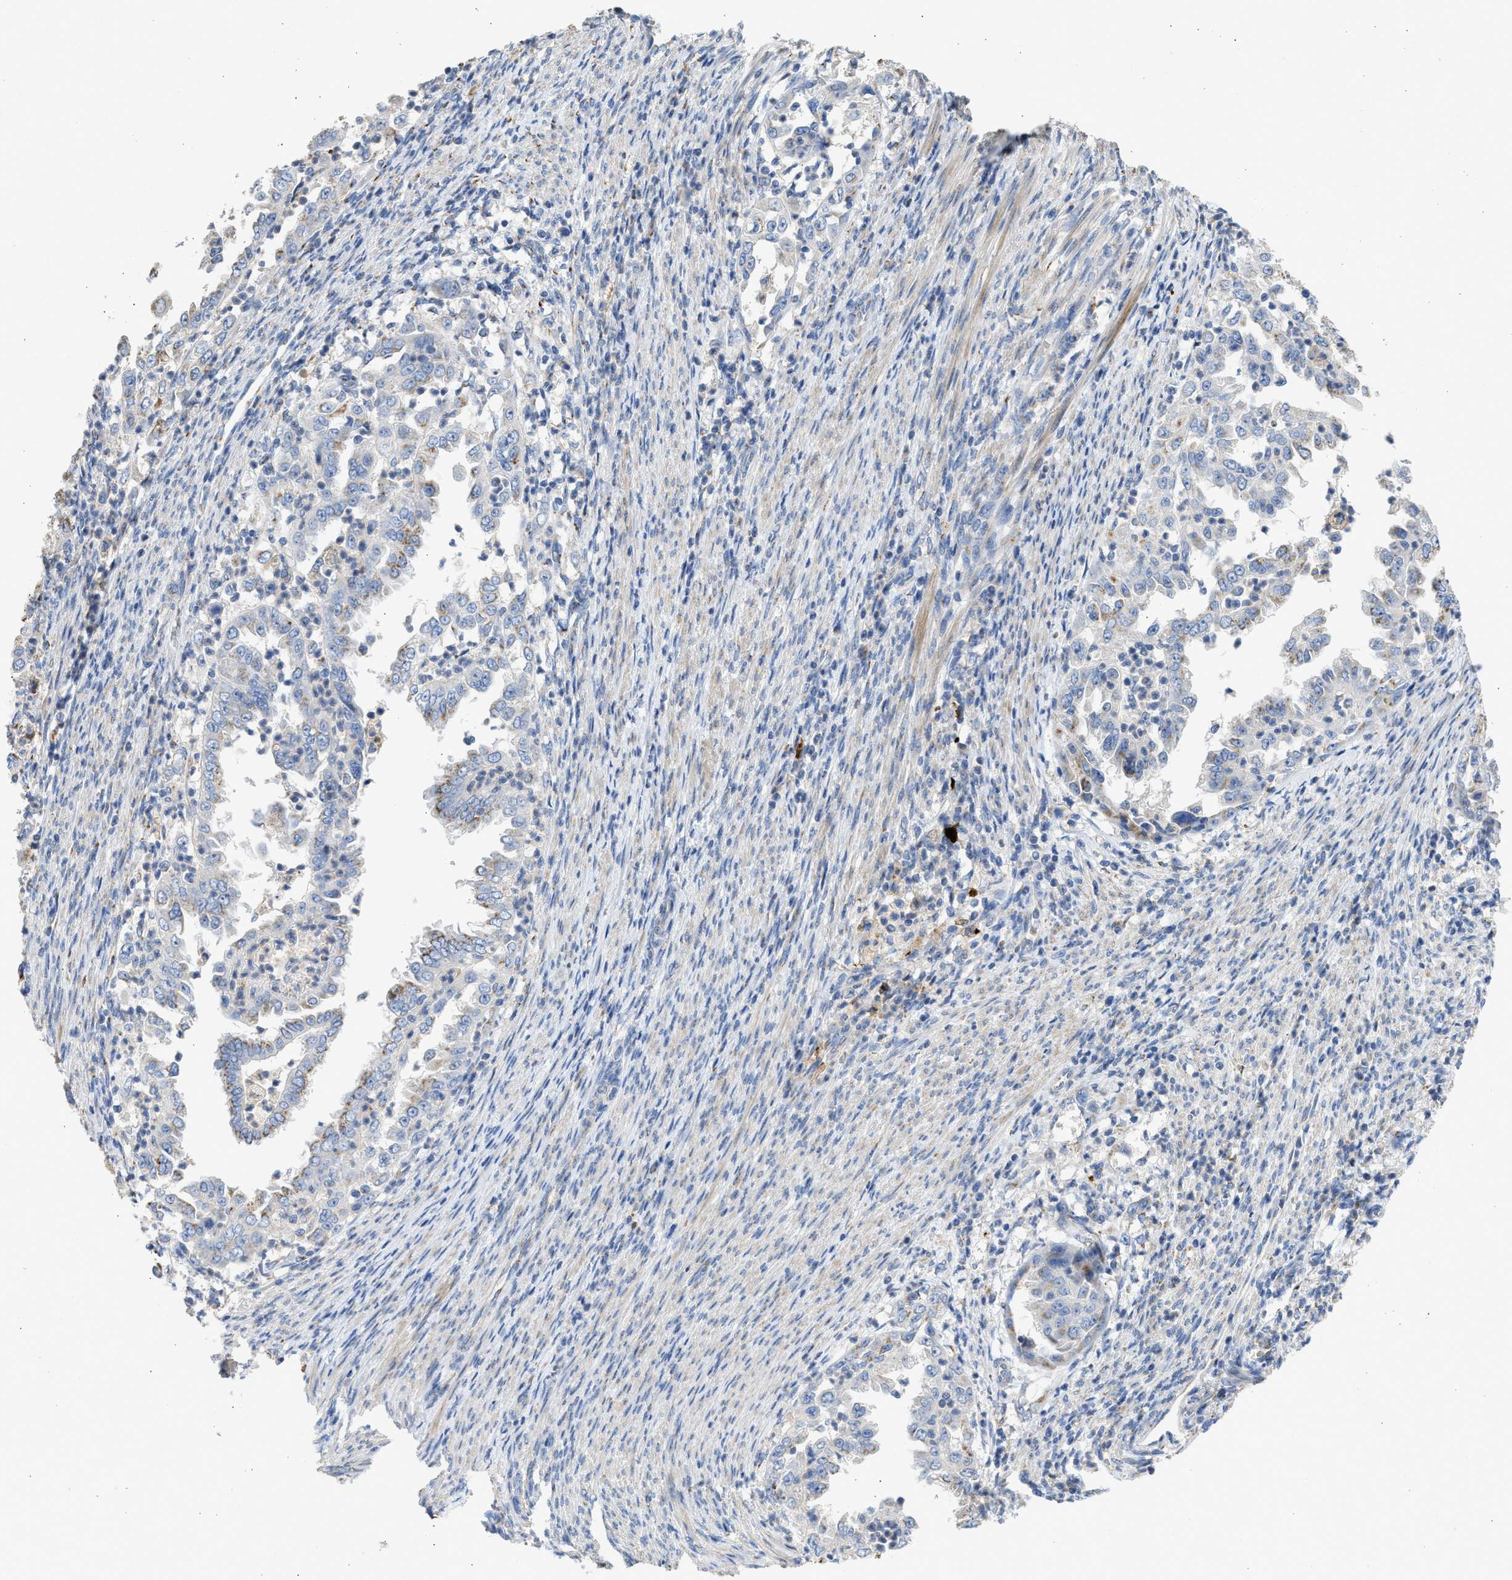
{"staining": {"intensity": "moderate", "quantity": "25%-75%", "location": "cytoplasmic/membranous"}, "tissue": "endometrial cancer", "cell_type": "Tumor cells", "image_type": "cancer", "snomed": [{"axis": "morphology", "description": "Adenocarcinoma, NOS"}, {"axis": "topography", "description": "Endometrium"}], "caption": "Endometrial cancer stained with a protein marker displays moderate staining in tumor cells.", "gene": "IPO8", "patient": {"sex": "female", "age": 85}}